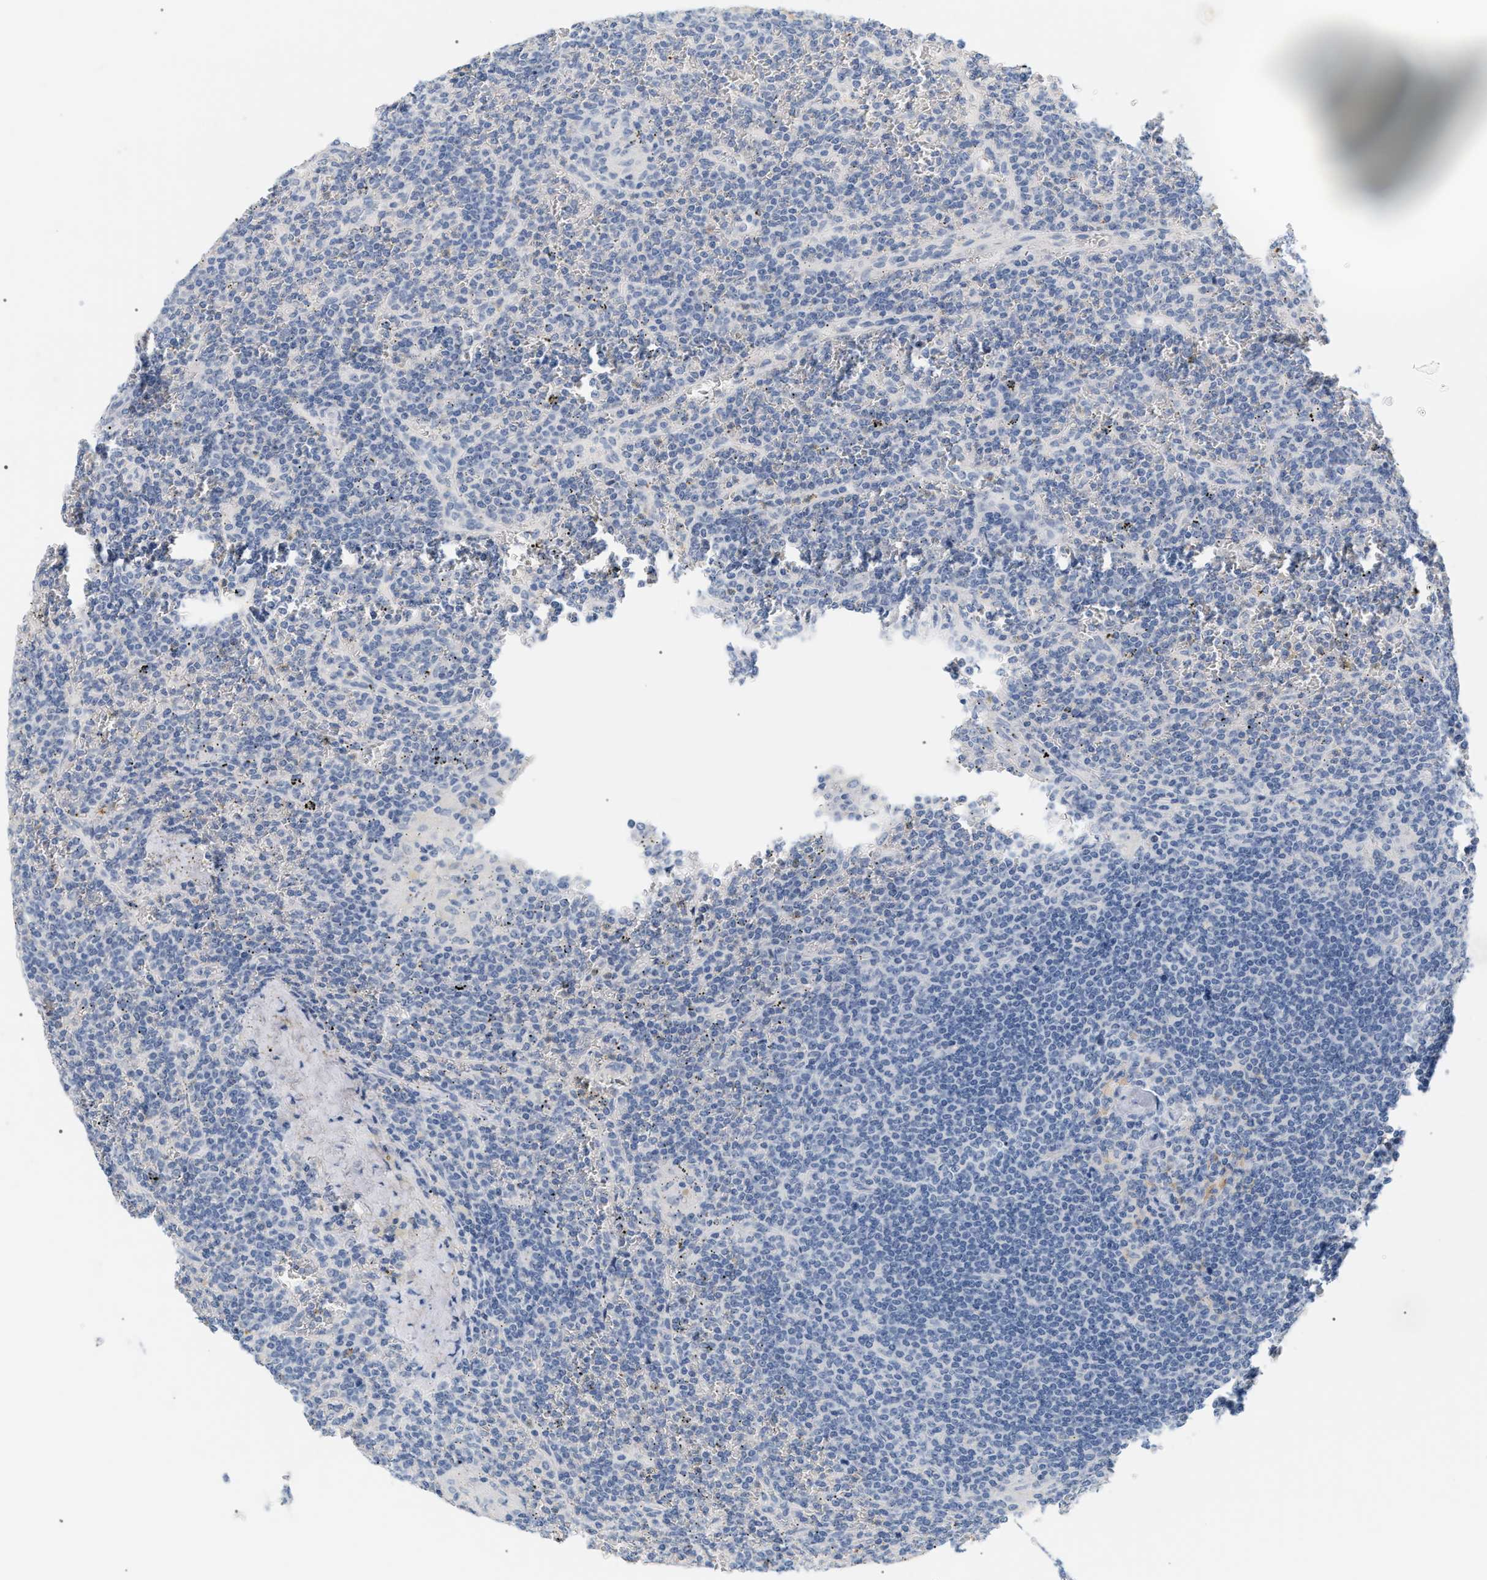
{"staining": {"intensity": "negative", "quantity": "none", "location": "none"}, "tissue": "lymphoma", "cell_type": "Tumor cells", "image_type": "cancer", "snomed": [{"axis": "morphology", "description": "Malignant lymphoma, non-Hodgkin's type, Low grade"}, {"axis": "topography", "description": "Spleen"}], "caption": "The histopathology image displays no significant expression in tumor cells of lymphoma. (Brightfield microscopy of DAB IHC at high magnification).", "gene": "CFH", "patient": {"sex": "female", "age": 19}}